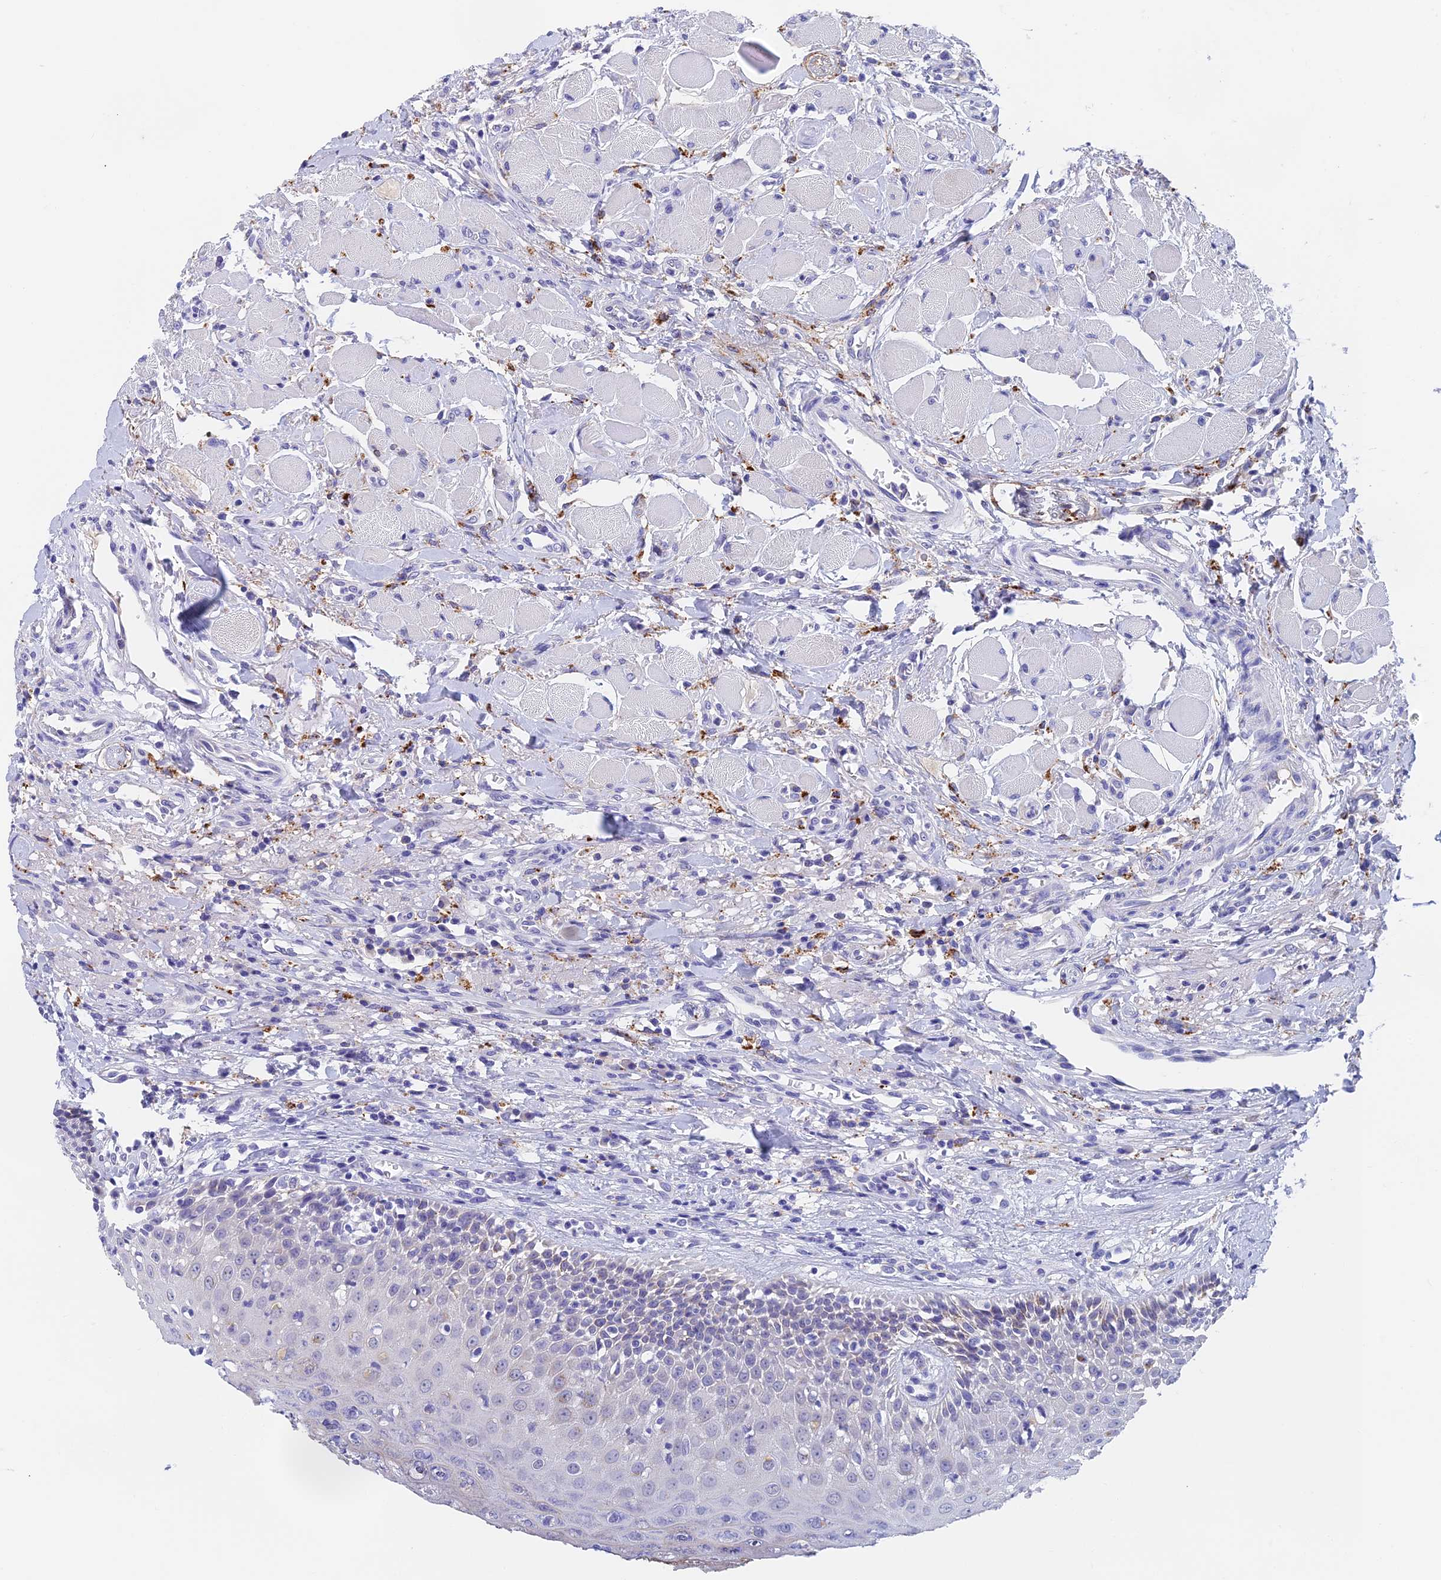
{"staining": {"intensity": "weak", "quantity": "<25%", "location": "cytoplasmic/membranous"}, "tissue": "oral mucosa", "cell_type": "Squamous epithelial cells", "image_type": "normal", "snomed": [{"axis": "morphology", "description": "Normal tissue, NOS"}, {"axis": "topography", "description": "Oral tissue"}], "caption": "This is a histopathology image of immunohistochemistry (IHC) staining of unremarkable oral mucosa, which shows no positivity in squamous epithelial cells.", "gene": "ADAMTS13", "patient": {"sex": "female", "age": 70}}